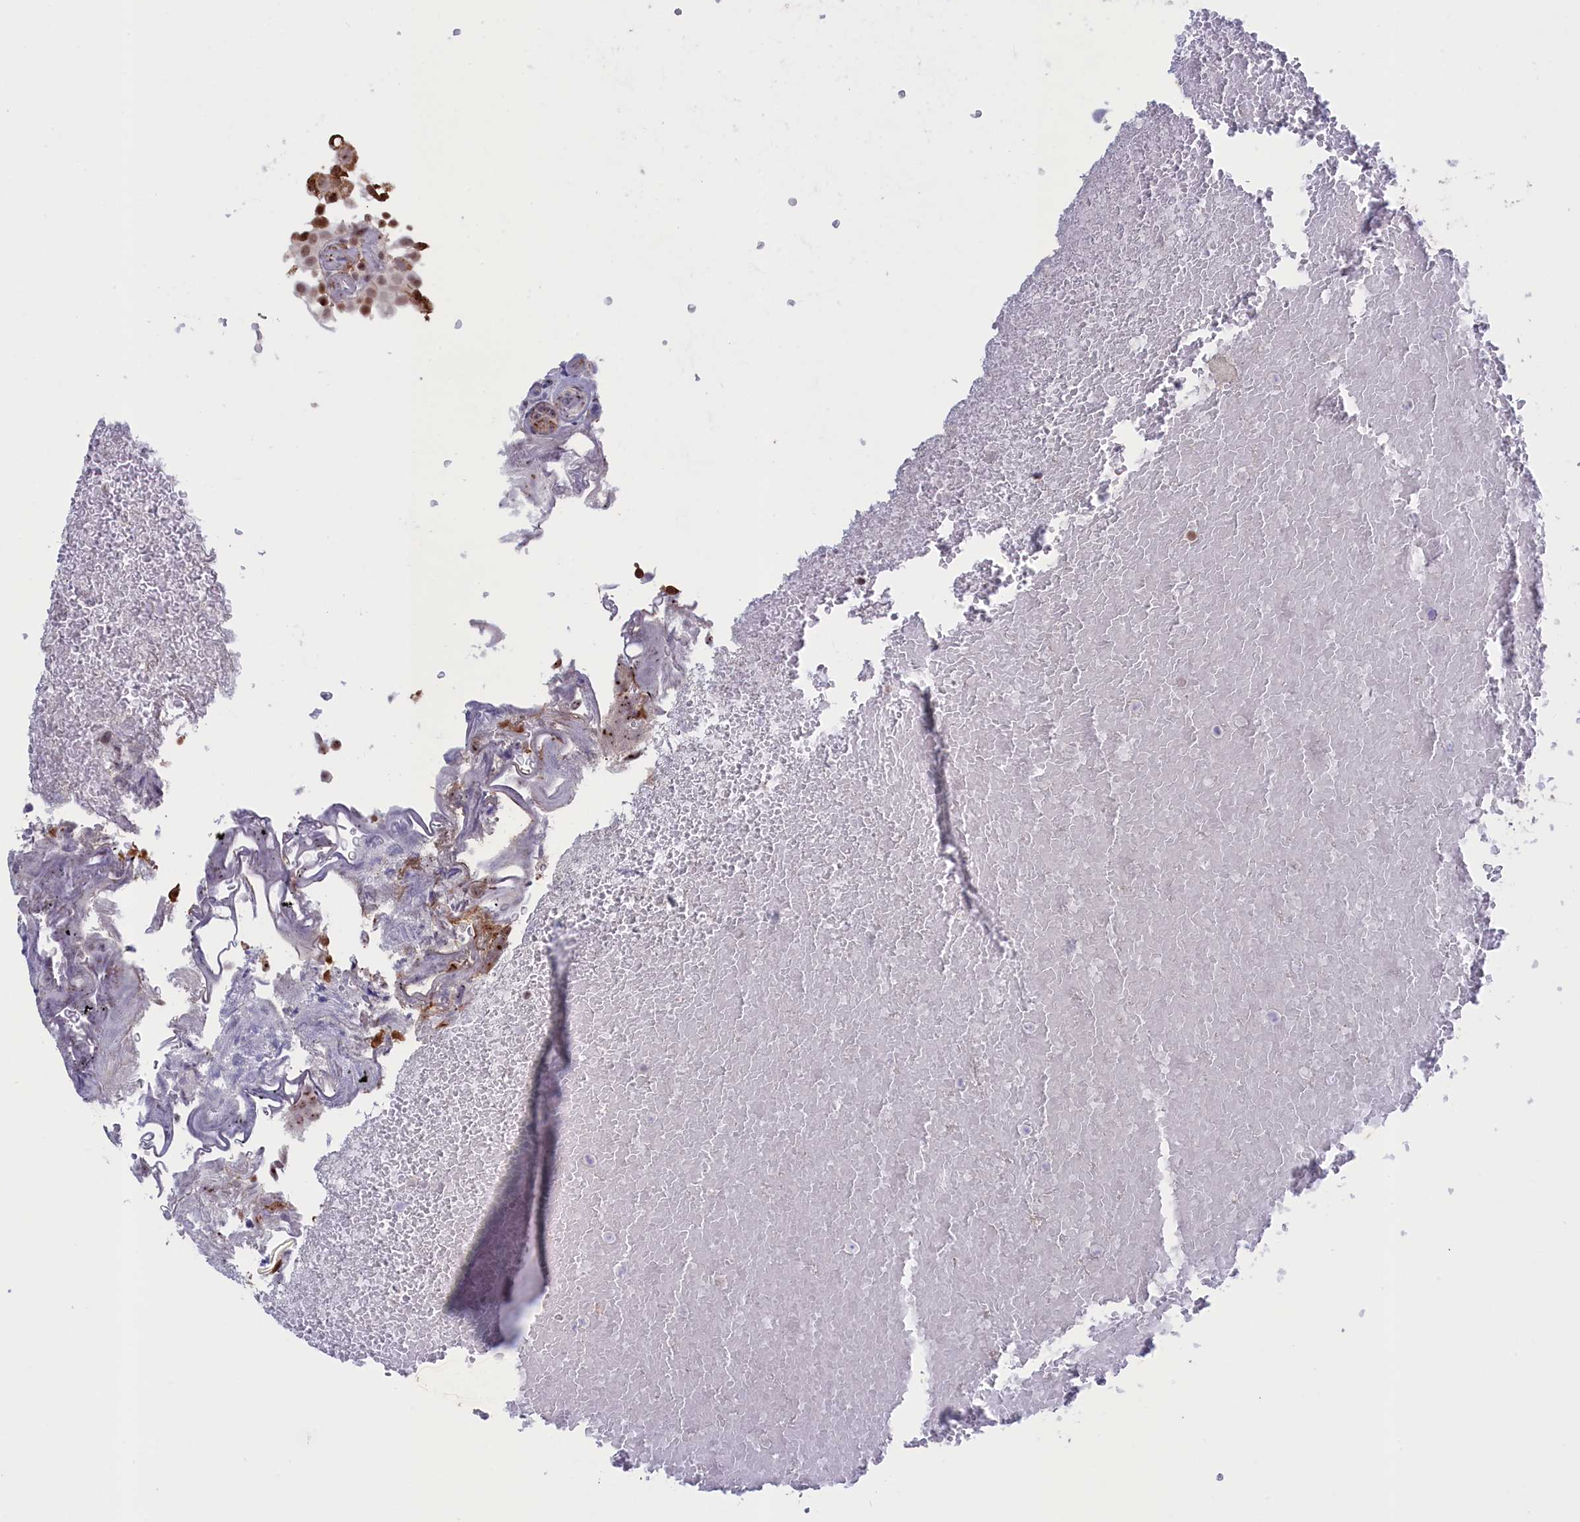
{"staining": {"intensity": "moderate", "quantity": ">75%", "location": "cytoplasmic/membranous,nuclear"}, "tissue": "urothelial cancer", "cell_type": "Tumor cells", "image_type": "cancer", "snomed": [{"axis": "morphology", "description": "Urothelial carcinoma, Low grade"}, {"axis": "topography", "description": "Urinary bladder"}], "caption": "Tumor cells demonstrate medium levels of moderate cytoplasmic/membranous and nuclear staining in about >75% of cells in urothelial carcinoma (low-grade).", "gene": "PPAN", "patient": {"sex": "male", "age": 78}}